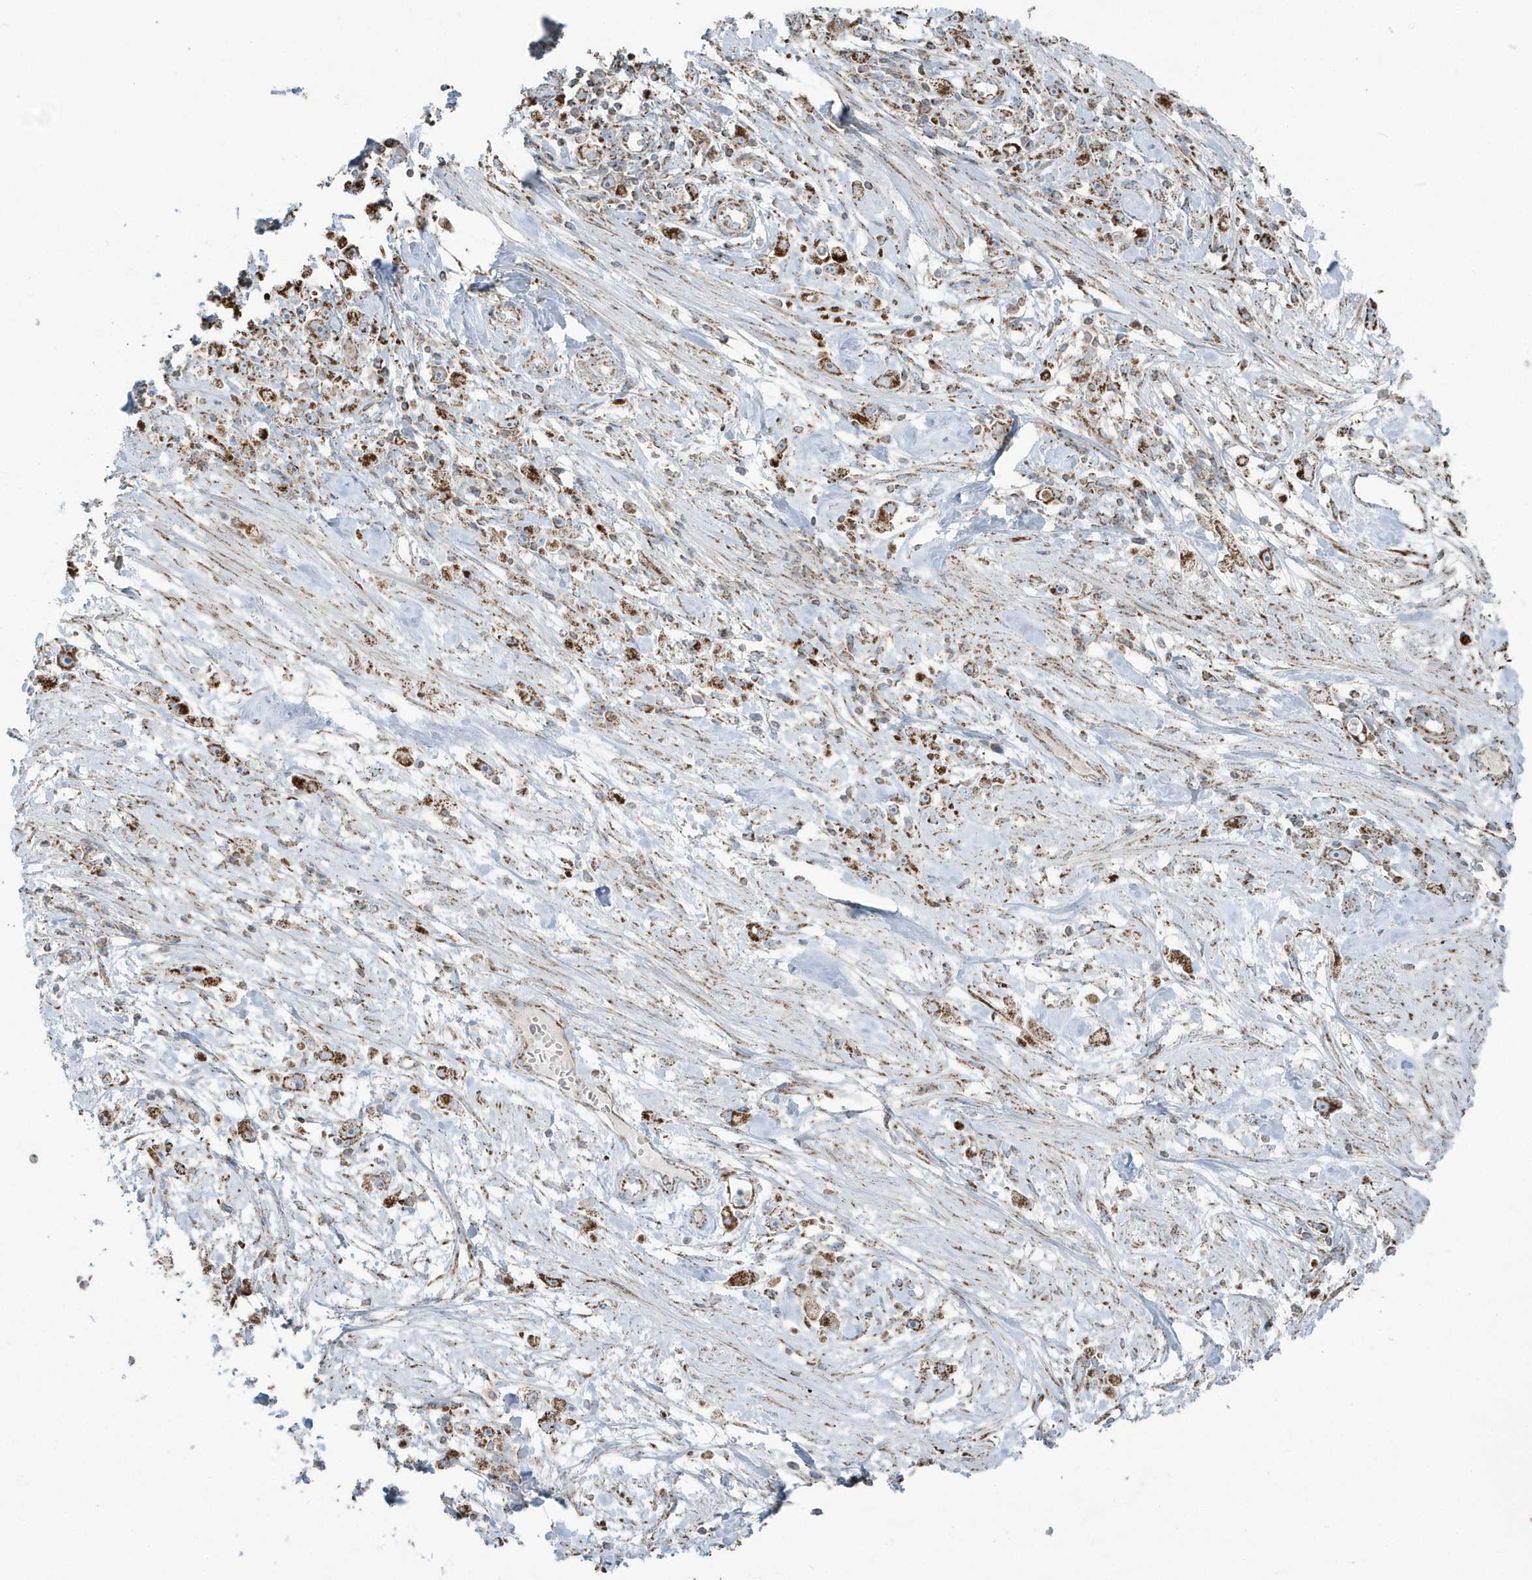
{"staining": {"intensity": "strong", "quantity": ">75%", "location": "cytoplasmic/membranous"}, "tissue": "stomach cancer", "cell_type": "Tumor cells", "image_type": "cancer", "snomed": [{"axis": "morphology", "description": "Adenocarcinoma, NOS"}, {"axis": "topography", "description": "Stomach"}], "caption": "Protein expression analysis of human adenocarcinoma (stomach) reveals strong cytoplasmic/membranous staining in approximately >75% of tumor cells.", "gene": "RAB11FIP3", "patient": {"sex": "female", "age": 59}}